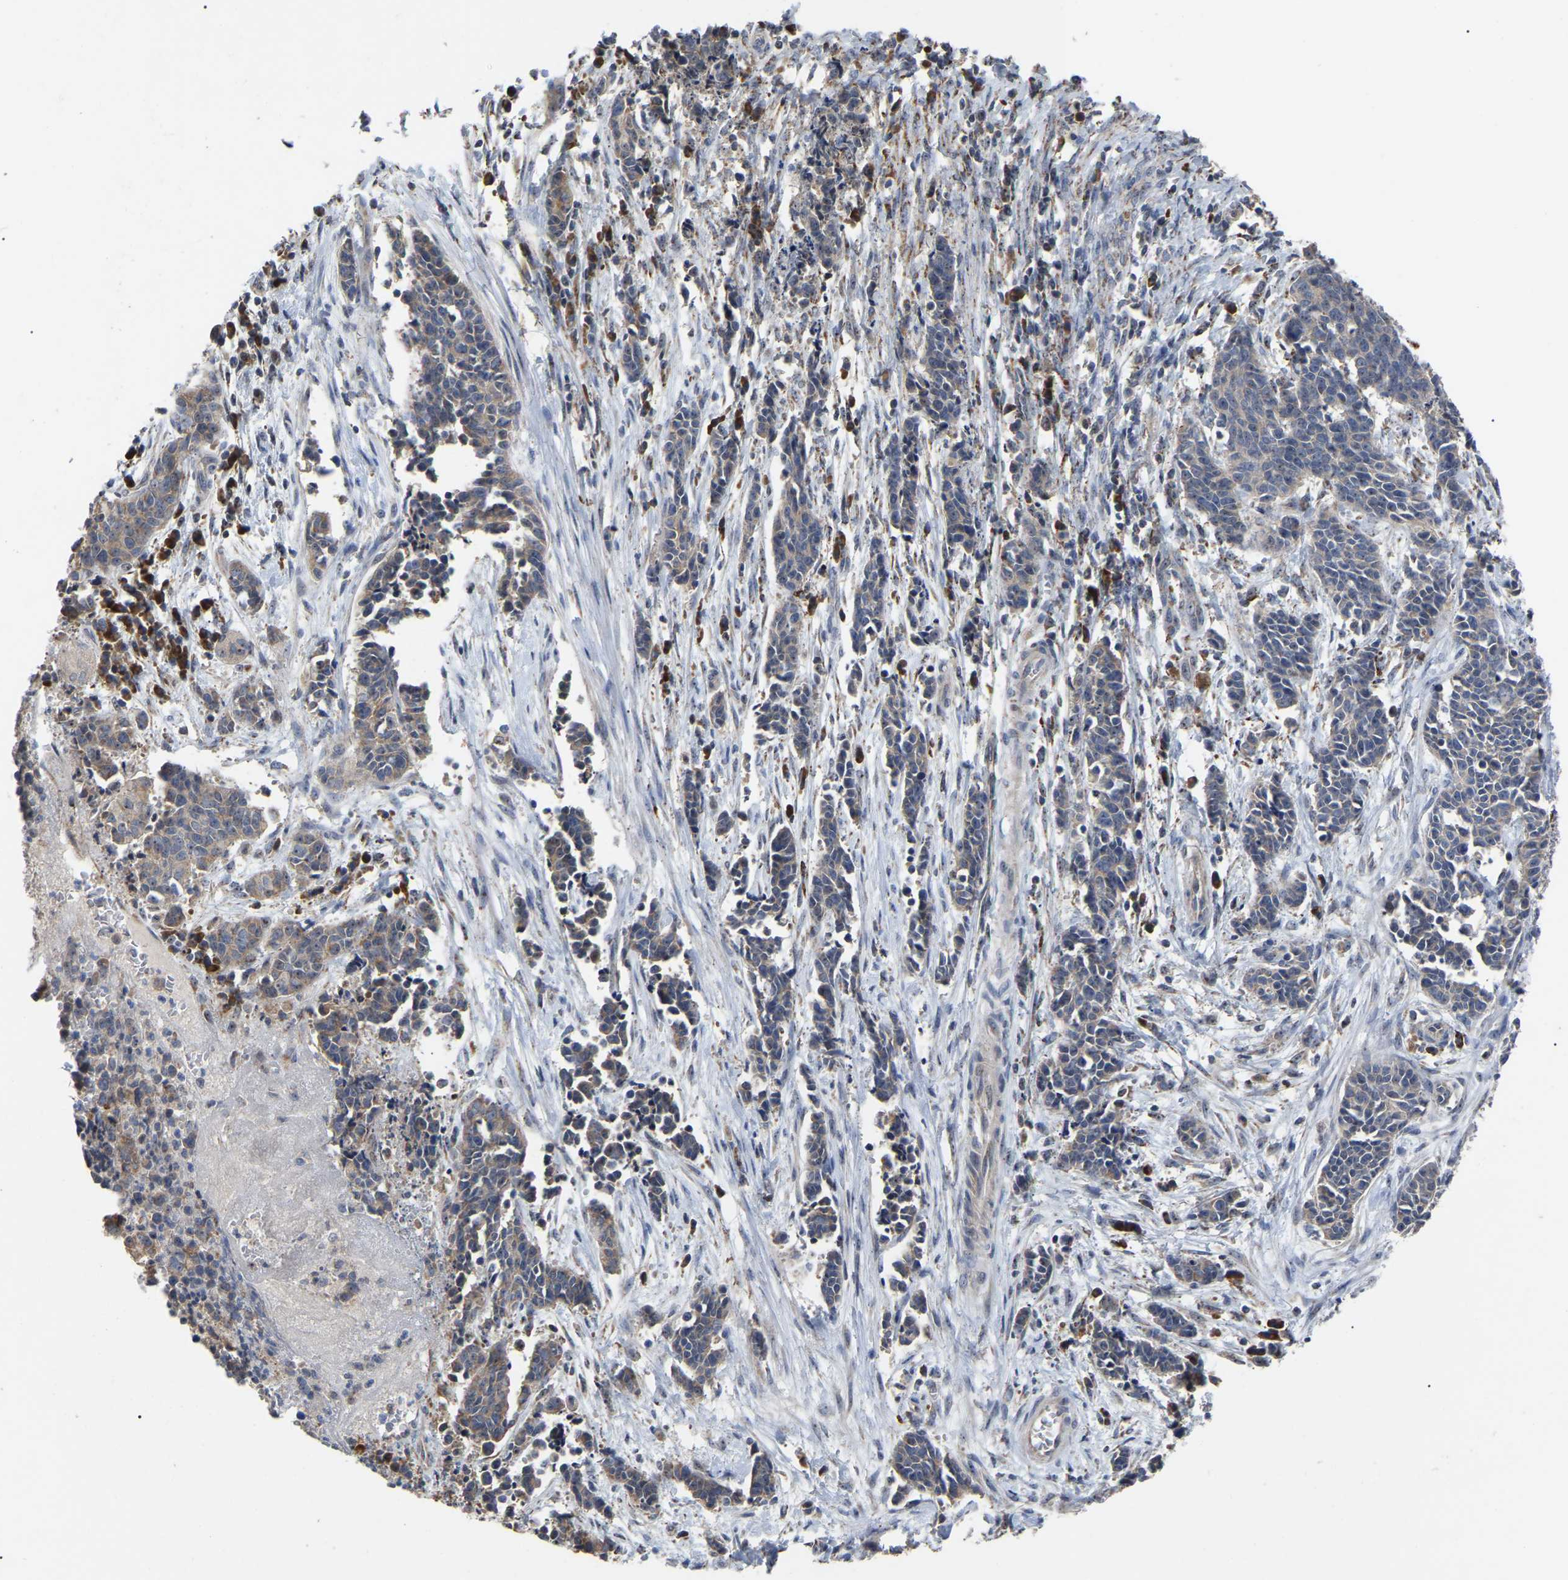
{"staining": {"intensity": "moderate", "quantity": "25%-75%", "location": "cytoplasmic/membranous"}, "tissue": "cervical cancer", "cell_type": "Tumor cells", "image_type": "cancer", "snomed": [{"axis": "morphology", "description": "Squamous cell carcinoma, NOS"}, {"axis": "topography", "description": "Cervix"}], "caption": "A micrograph showing moderate cytoplasmic/membranous staining in approximately 25%-75% of tumor cells in cervical cancer (squamous cell carcinoma), as visualized by brown immunohistochemical staining.", "gene": "NOP53", "patient": {"sex": "female", "age": 35}}